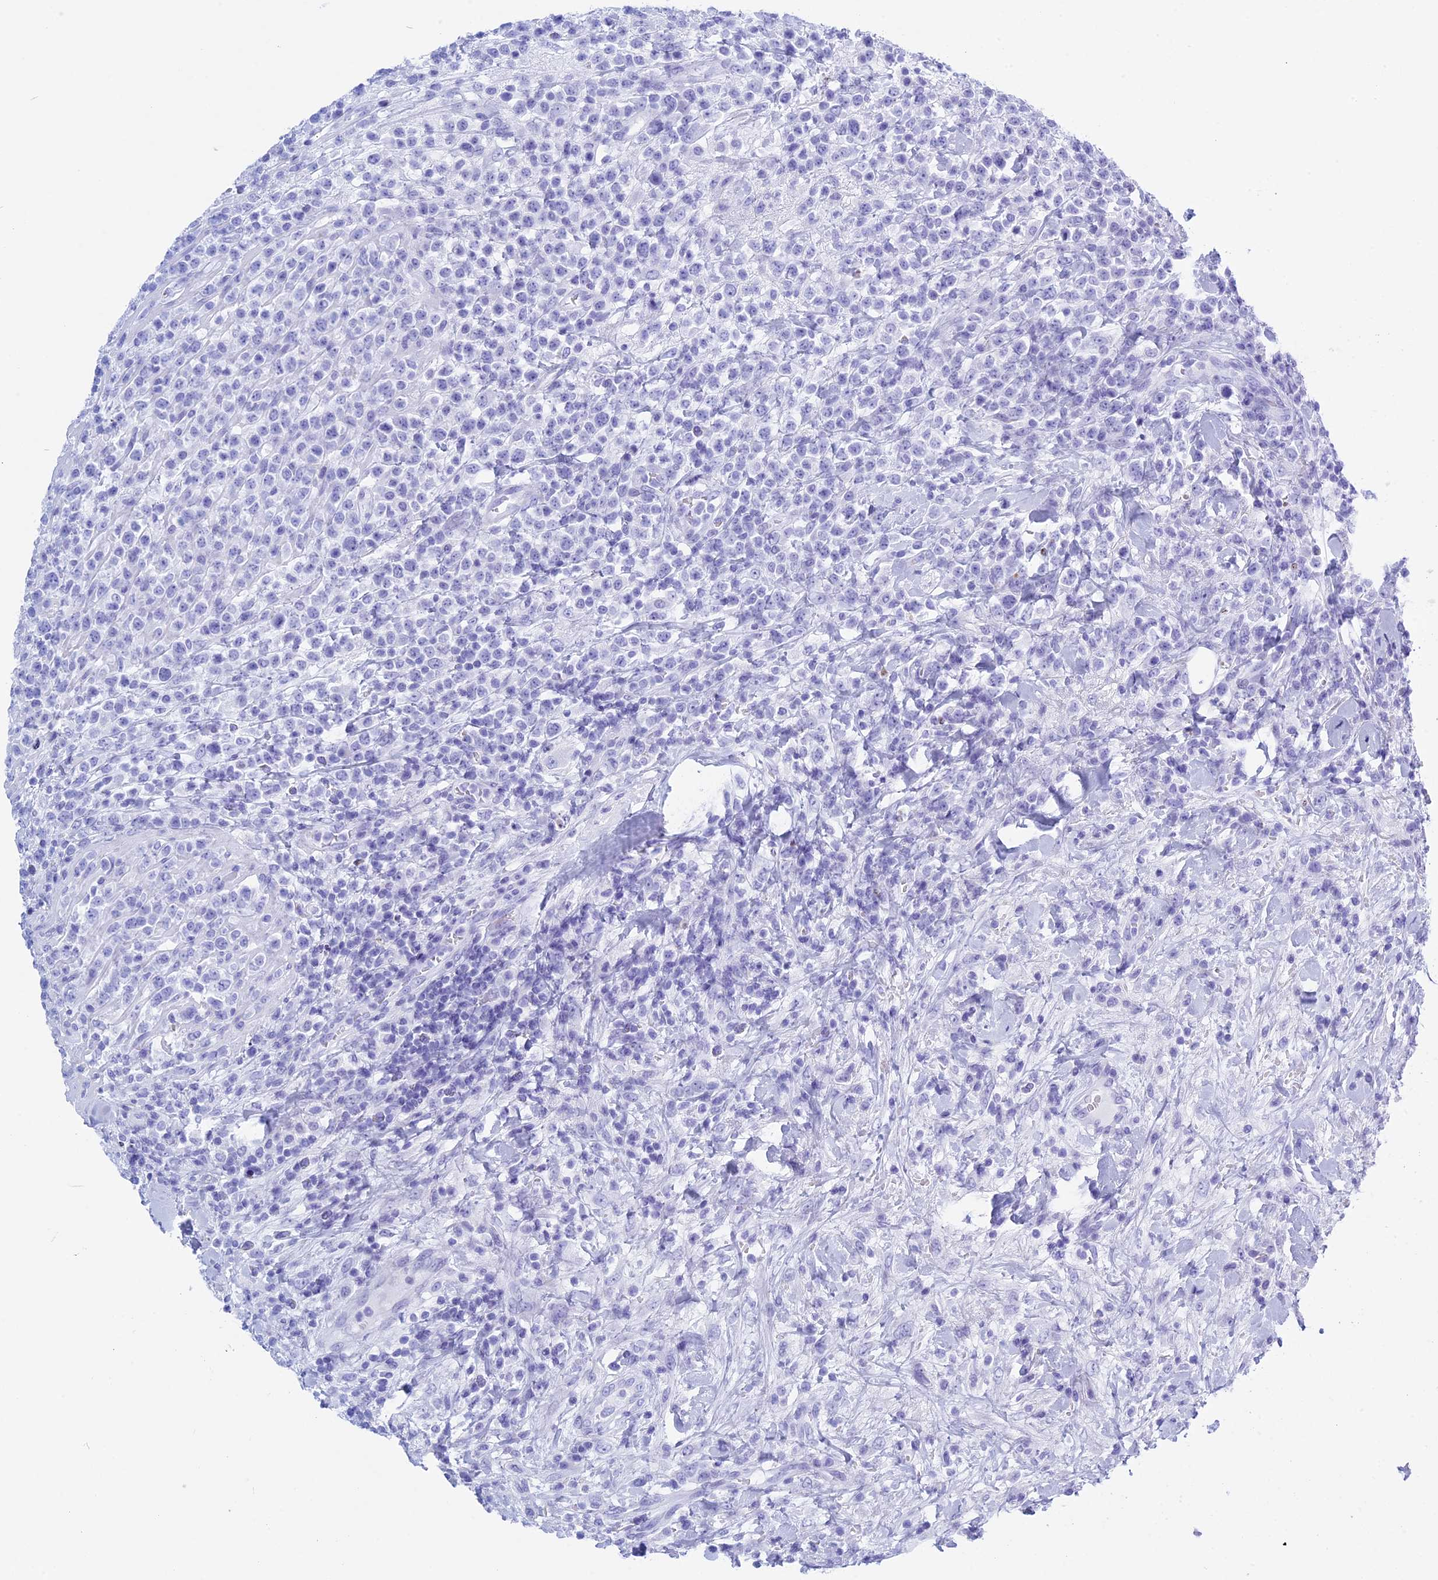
{"staining": {"intensity": "negative", "quantity": "none", "location": "none"}, "tissue": "lymphoma", "cell_type": "Tumor cells", "image_type": "cancer", "snomed": [{"axis": "morphology", "description": "Malignant lymphoma, non-Hodgkin's type, High grade"}, {"axis": "topography", "description": "Colon"}], "caption": "DAB immunohistochemical staining of malignant lymphoma, non-Hodgkin's type (high-grade) exhibits no significant staining in tumor cells.", "gene": "KCTD21", "patient": {"sex": "female", "age": 53}}